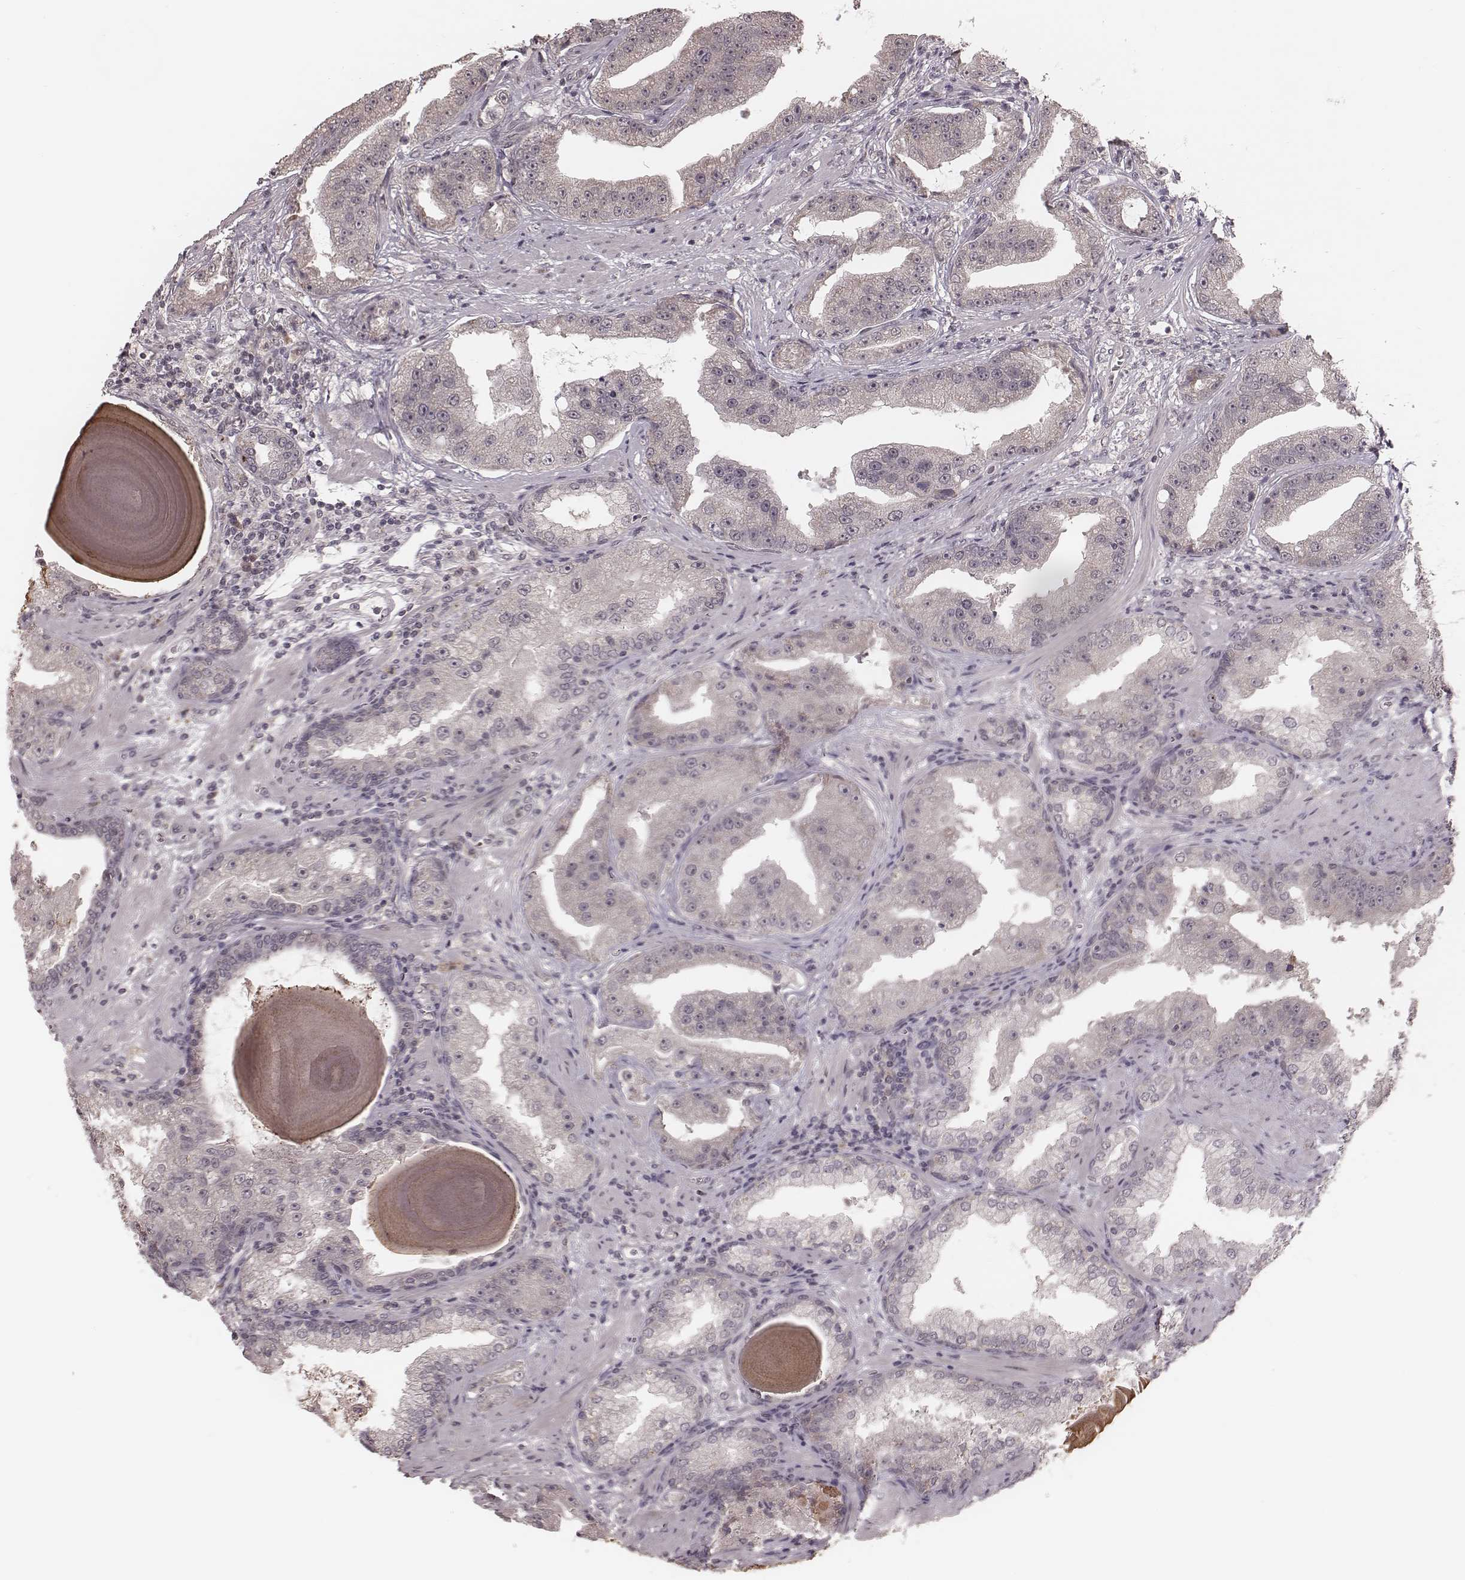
{"staining": {"intensity": "negative", "quantity": "none", "location": "none"}, "tissue": "prostate cancer", "cell_type": "Tumor cells", "image_type": "cancer", "snomed": [{"axis": "morphology", "description": "Adenocarcinoma, Low grade"}, {"axis": "topography", "description": "Prostate"}], "caption": "DAB (3,3'-diaminobenzidine) immunohistochemical staining of human prostate cancer reveals no significant staining in tumor cells.", "gene": "IL5", "patient": {"sex": "male", "age": 62}}